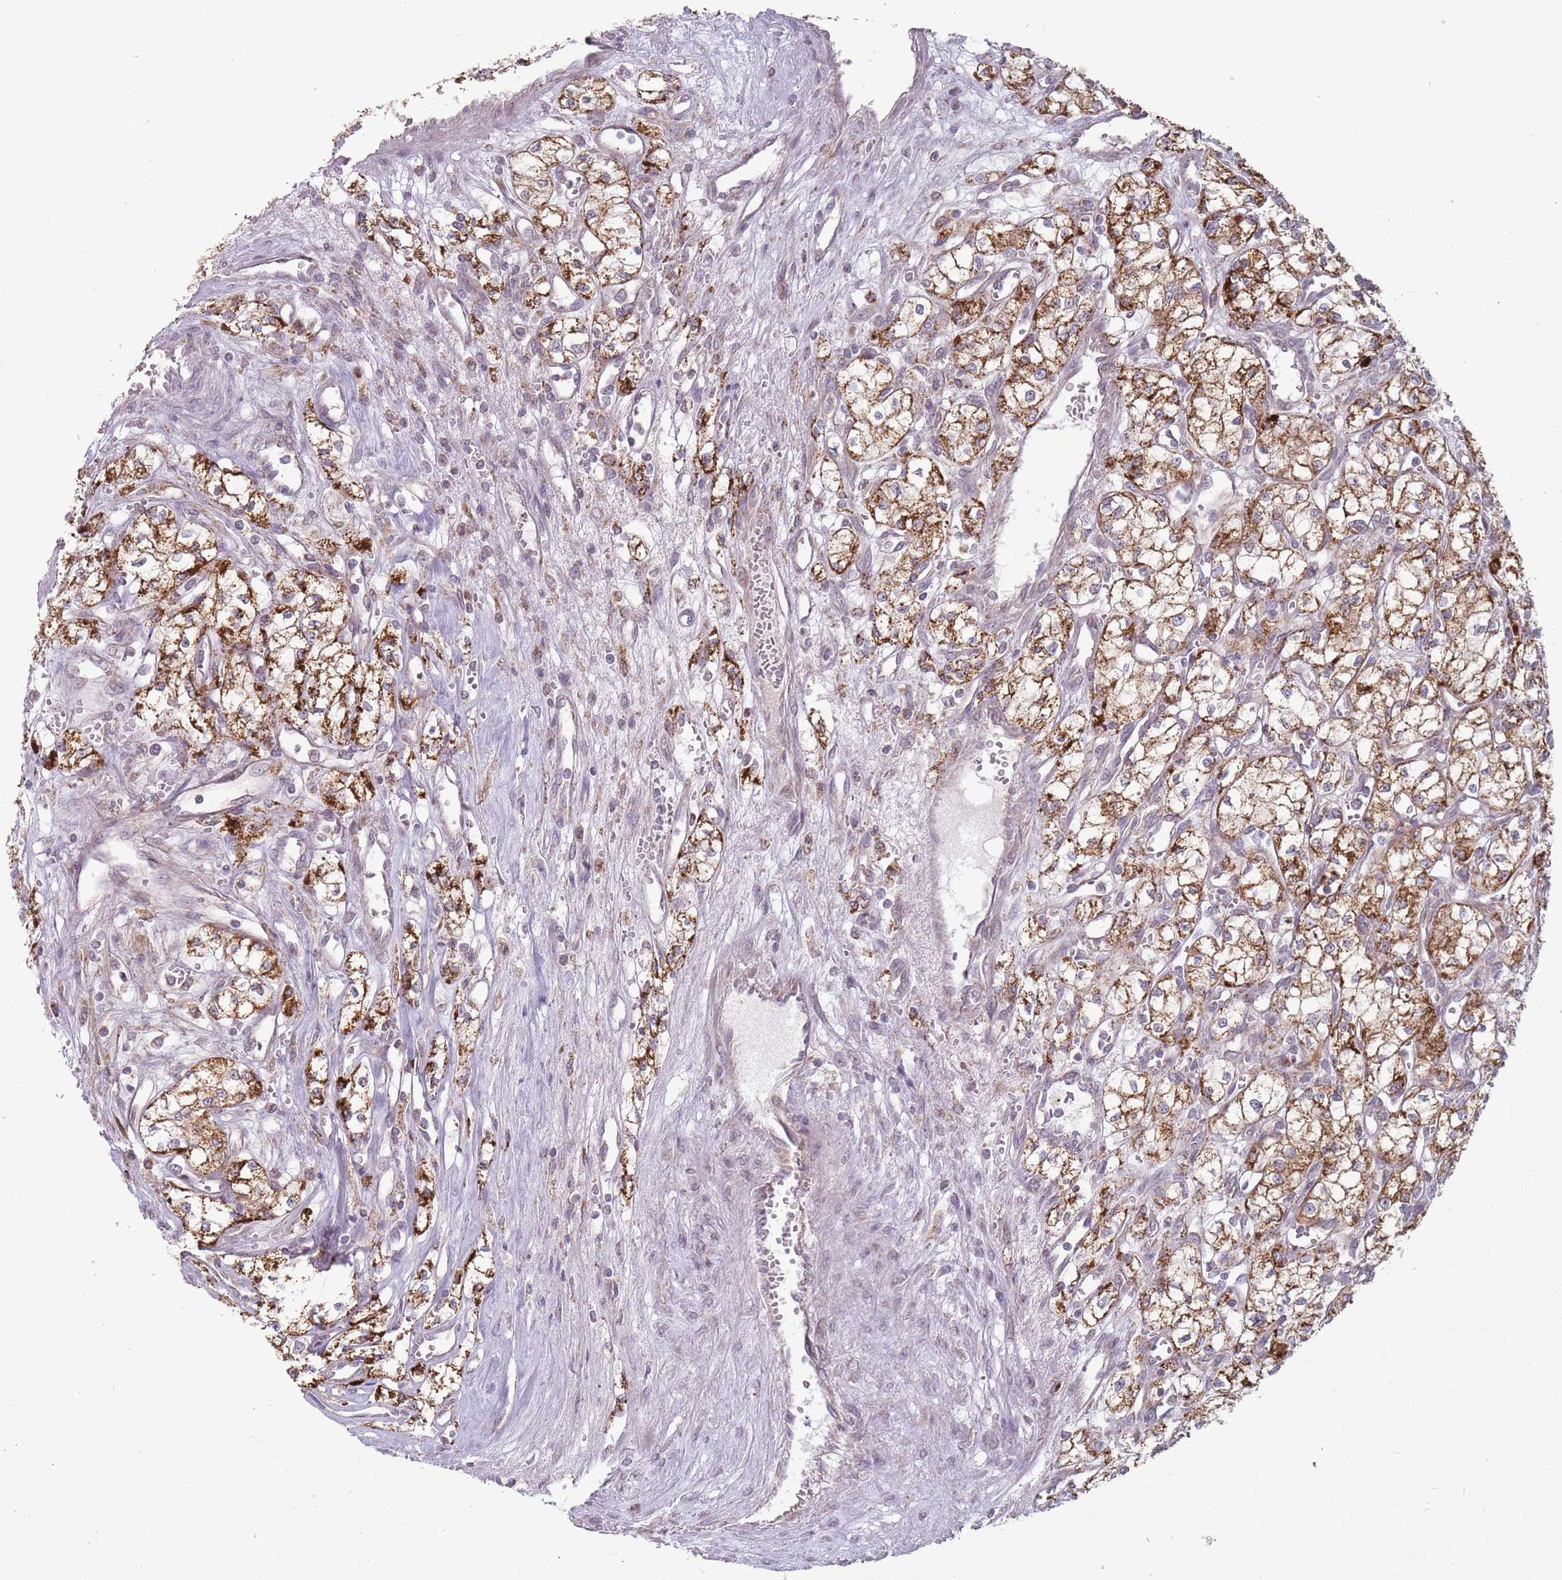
{"staining": {"intensity": "strong", "quantity": ">75%", "location": "cytoplasmic/membranous"}, "tissue": "renal cancer", "cell_type": "Tumor cells", "image_type": "cancer", "snomed": [{"axis": "morphology", "description": "Adenocarcinoma, NOS"}, {"axis": "topography", "description": "Kidney"}], "caption": "IHC (DAB (3,3'-diaminobenzidine)) staining of human adenocarcinoma (renal) exhibits strong cytoplasmic/membranous protein expression in about >75% of tumor cells.", "gene": "OR10Q1", "patient": {"sex": "male", "age": 59}}